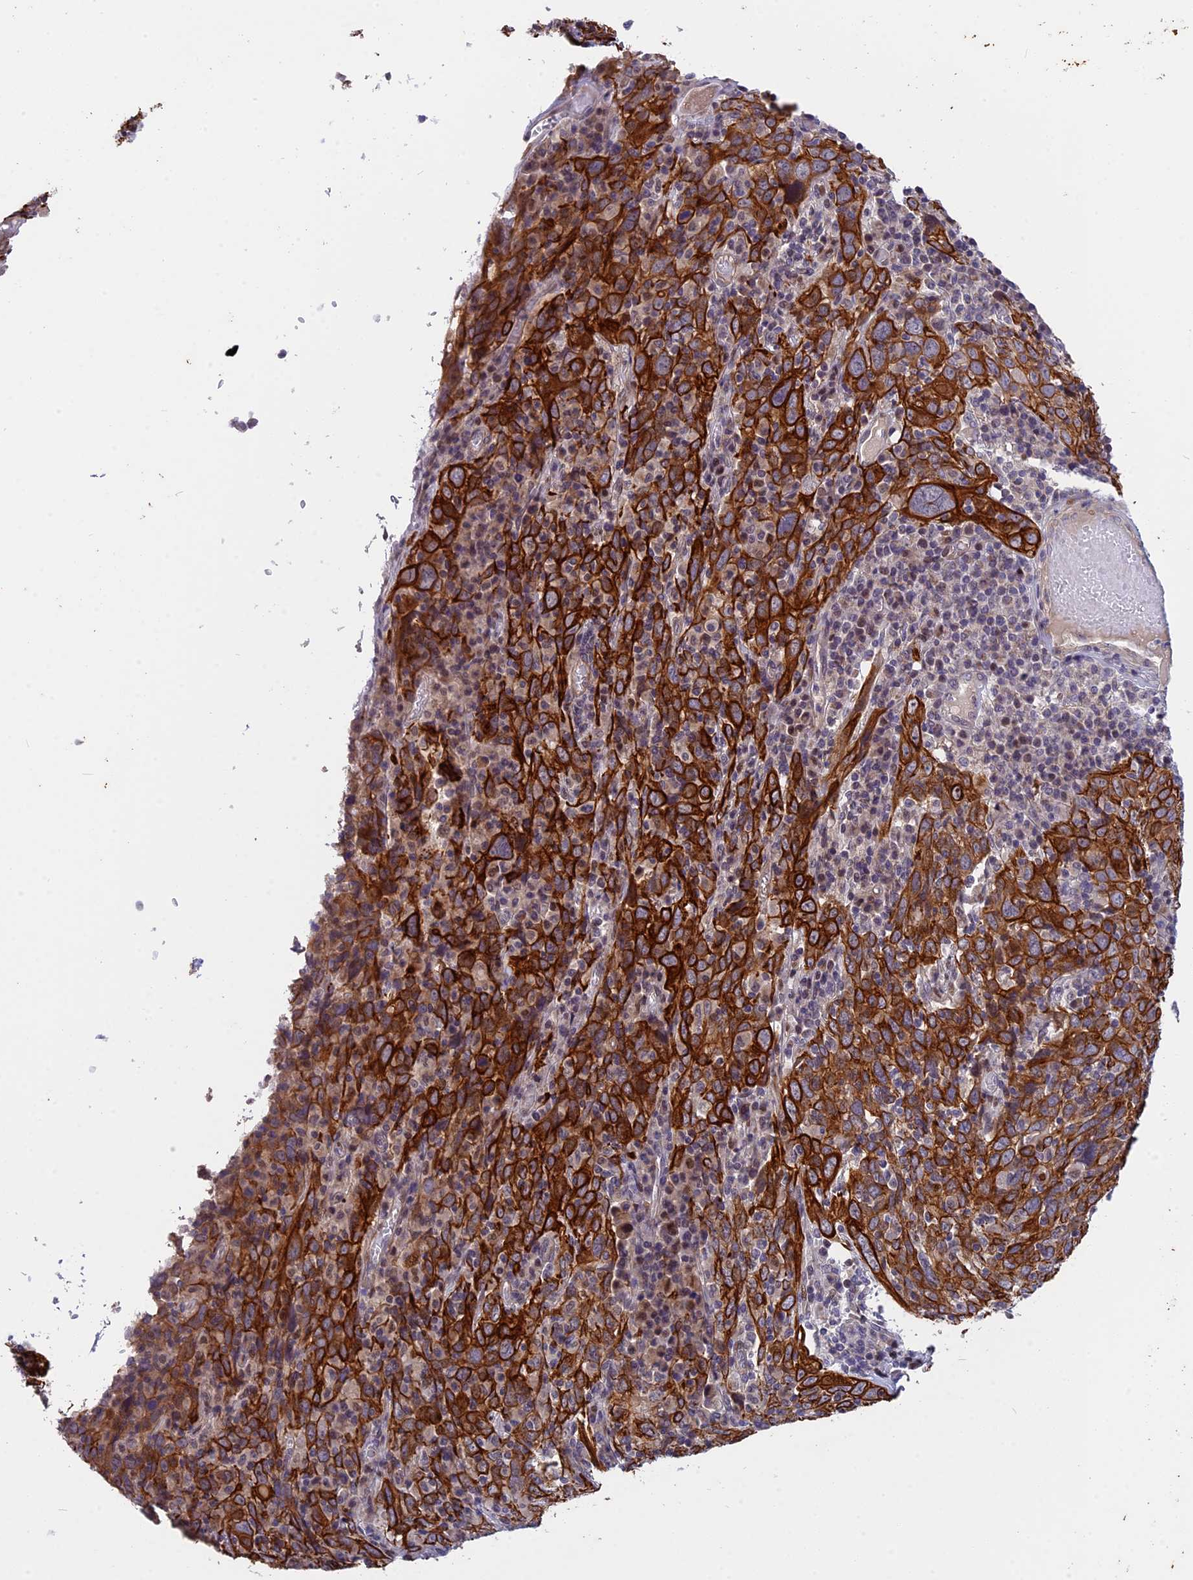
{"staining": {"intensity": "strong", "quantity": ">75%", "location": "cytoplasmic/membranous"}, "tissue": "cervical cancer", "cell_type": "Tumor cells", "image_type": "cancer", "snomed": [{"axis": "morphology", "description": "Squamous cell carcinoma, NOS"}, {"axis": "topography", "description": "Cervix"}], "caption": "Immunohistochemical staining of cervical cancer (squamous cell carcinoma) demonstrates high levels of strong cytoplasmic/membranous expression in approximately >75% of tumor cells. Nuclei are stained in blue.", "gene": "ANKRD34B", "patient": {"sex": "female", "age": 46}}